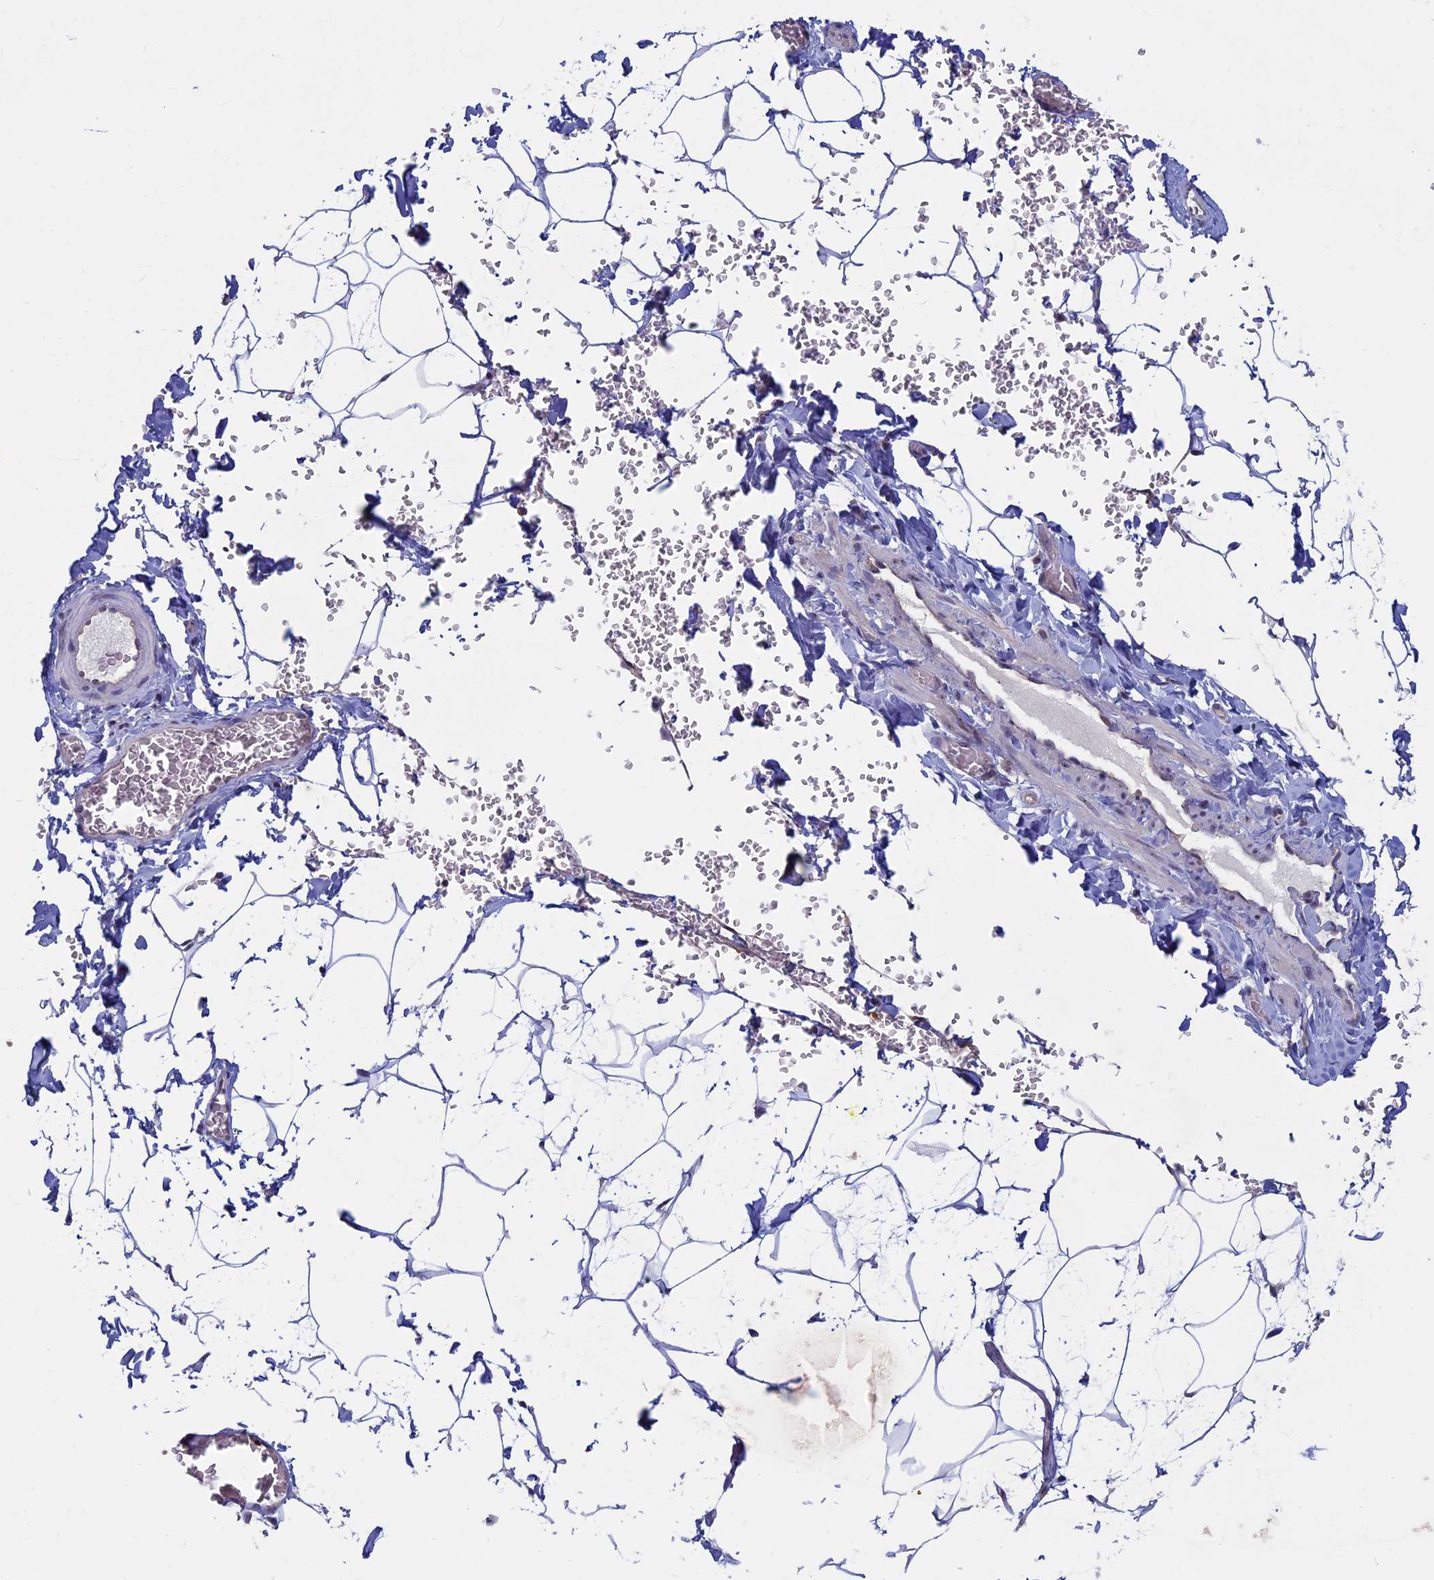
{"staining": {"intensity": "moderate", "quantity": "25%-75%", "location": "nuclear"}, "tissue": "adipose tissue", "cell_type": "Adipocytes", "image_type": "normal", "snomed": [{"axis": "morphology", "description": "Normal tissue, NOS"}, {"axis": "topography", "description": "Gallbladder"}, {"axis": "topography", "description": "Peripheral nerve tissue"}], "caption": "A high-resolution histopathology image shows IHC staining of unremarkable adipose tissue, which exhibits moderate nuclear positivity in about 25%-75% of adipocytes.", "gene": "SPIRE1", "patient": {"sex": "male", "age": 38}}